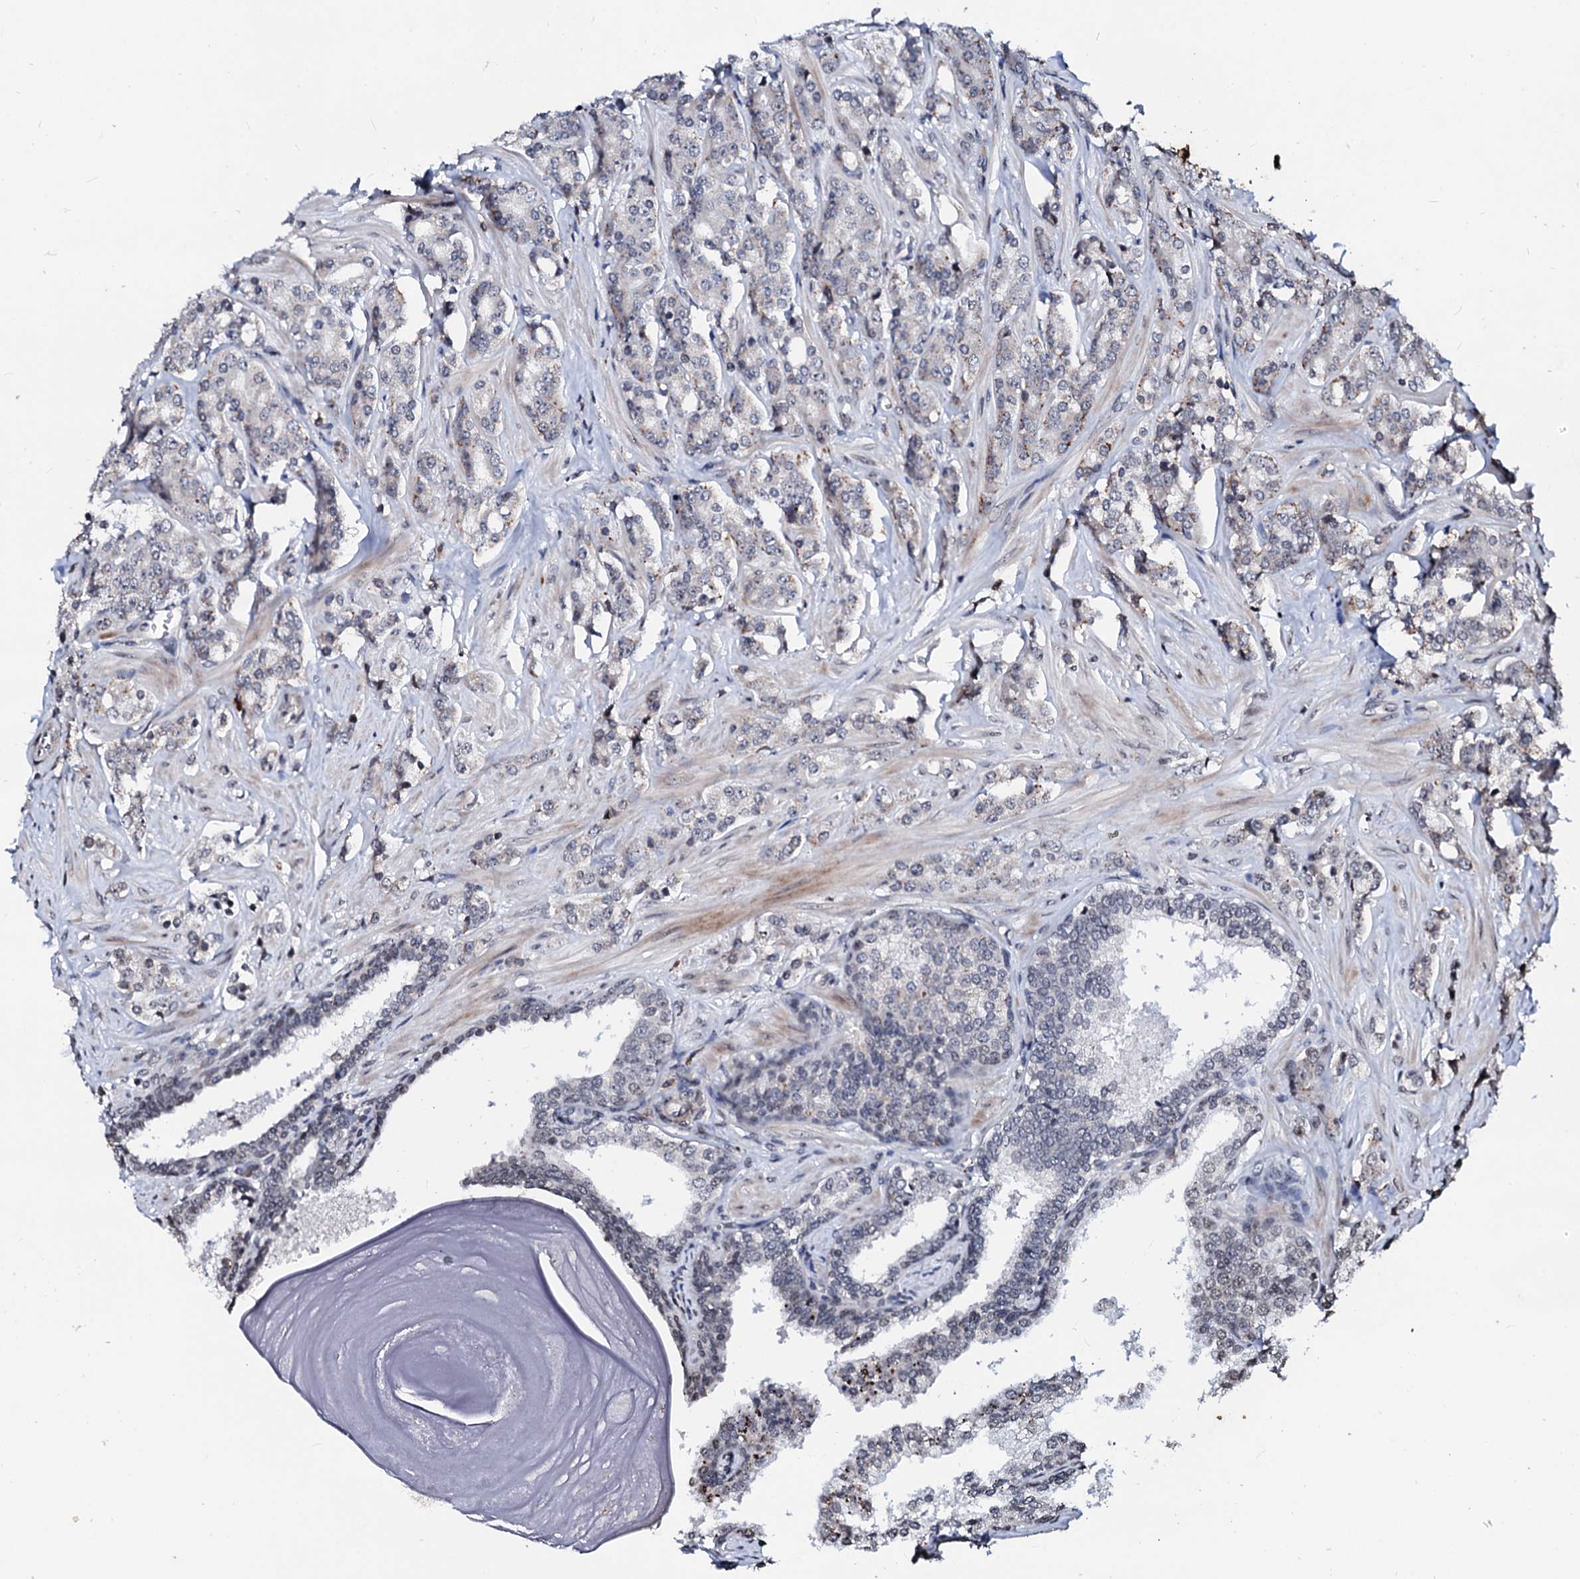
{"staining": {"intensity": "negative", "quantity": "none", "location": "none"}, "tissue": "prostate cancer", "cell_type": "Tumor cells", "image_type": "cancer", "snomed": [{"axis": "morphology", "description": "Adenocarcinoma, High grade"}, {"axis": "topography", "description": "Prostate"}], "caption": "High magnification brightfield microscopy of prostate high-grade adenocarcinoma stained with DAB (3,3'-diaminobenzidine) (brown) and counterstained with hematoxylin (blue): tumor cells show no significant positivity. (Brightfield microscopy of DAB IHC at high magnification).", "gene": "LSM11", "patient": {"sex": "male", "age": 62}}